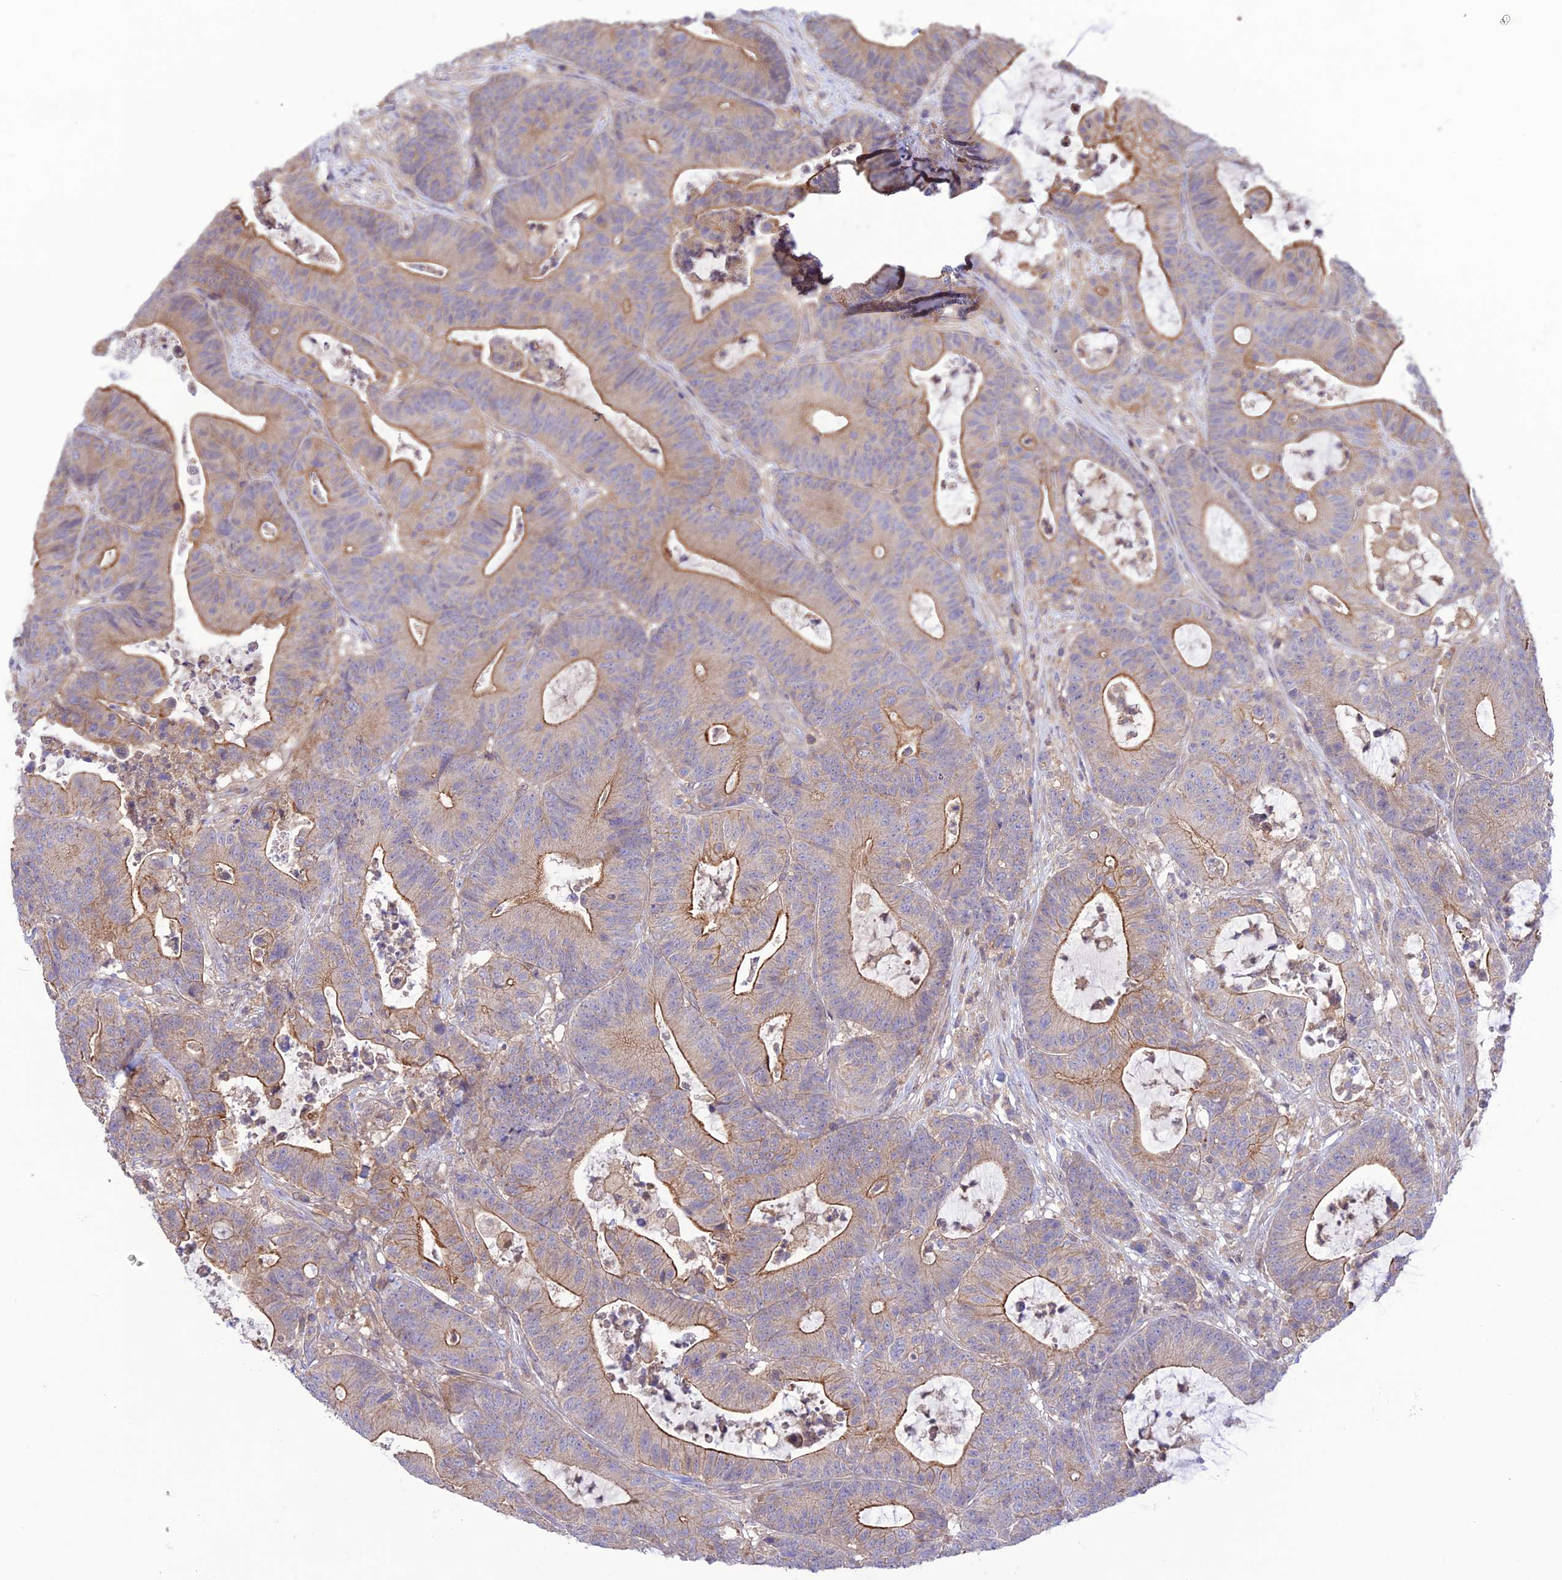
{"staining": {"intensity": "weak", "quantity": "25%-75%", "location": "cytoplasmic/membranous"}, "tissue": "colorectal cancer", "cell_type": "Tumor cells", "image_type": "cancer", "snomed": [{"axis": "morphology", "description": "Adenocarcinoma, NOS"}, {"axis": "topography", "description": "Colon"}], "caption": "Immunohistochemical staining of colorectal adenocarcinoma shows weak cytoplasmic/membranous protein expression in approximately 25%-75% of tumor cells.", "gene": "FCHSD1", "patient": {"sex": "female", "age": 84}}